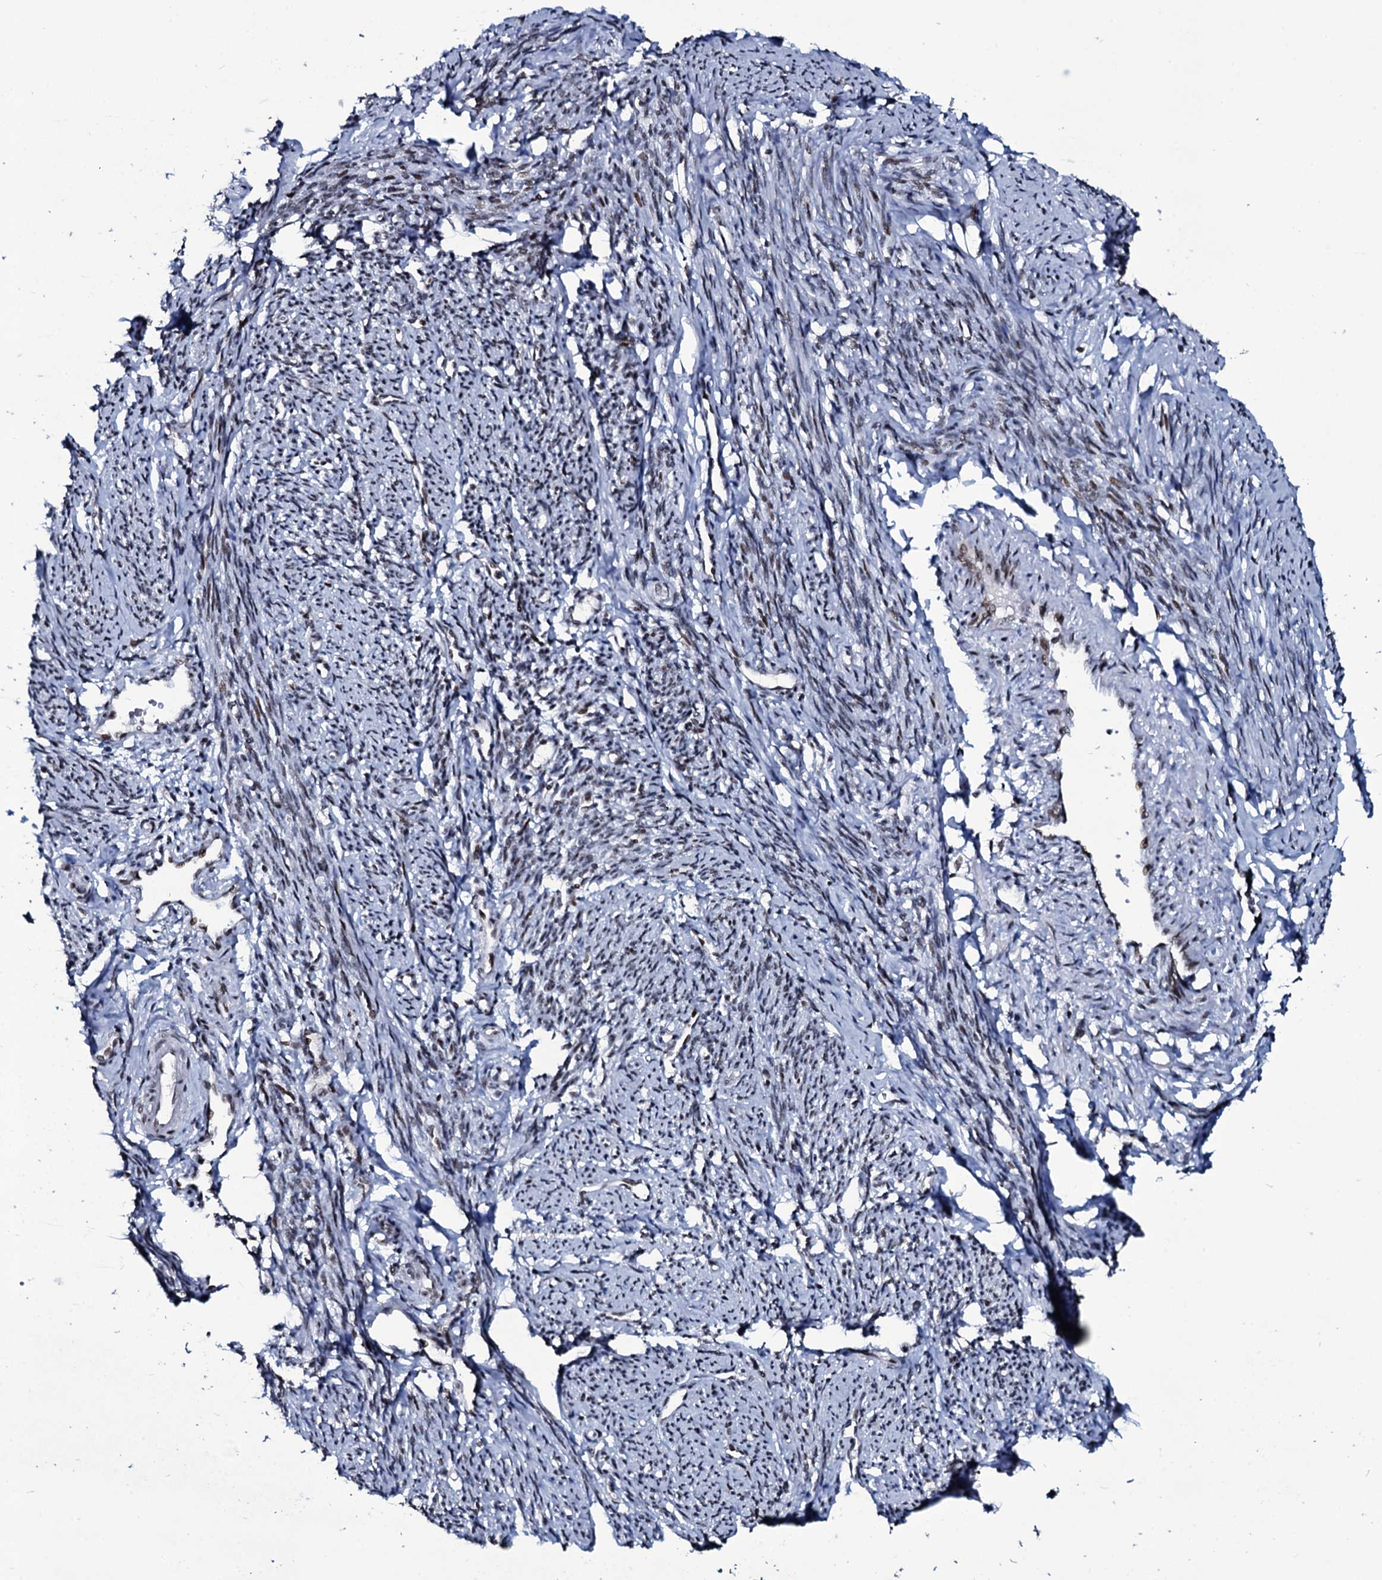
{"staining": {"intensity": "moderate", "quantity": "25%-75%", "location": "nuclear"}, "tissue": "smooth muscle", "cell_type": "Smooth muscle cells", "image_type": "normal", "snomed": [{"axis": "morphology", "description": "Normal tissue, NOS"}, {"axis": "topography", "description": "Smooth muscle"}, {"axis": "topography", "description": "Uterus"}], "caption": "The histopathology image exhibits immunohistochemical staining of unremarkable smooth muscle. There is moderate nuclear positivity is identified in about 25%-75% of smooth muscle cells.", "gene": "ZMIZ2", "patient": {"sex": "female", "age": 59}}